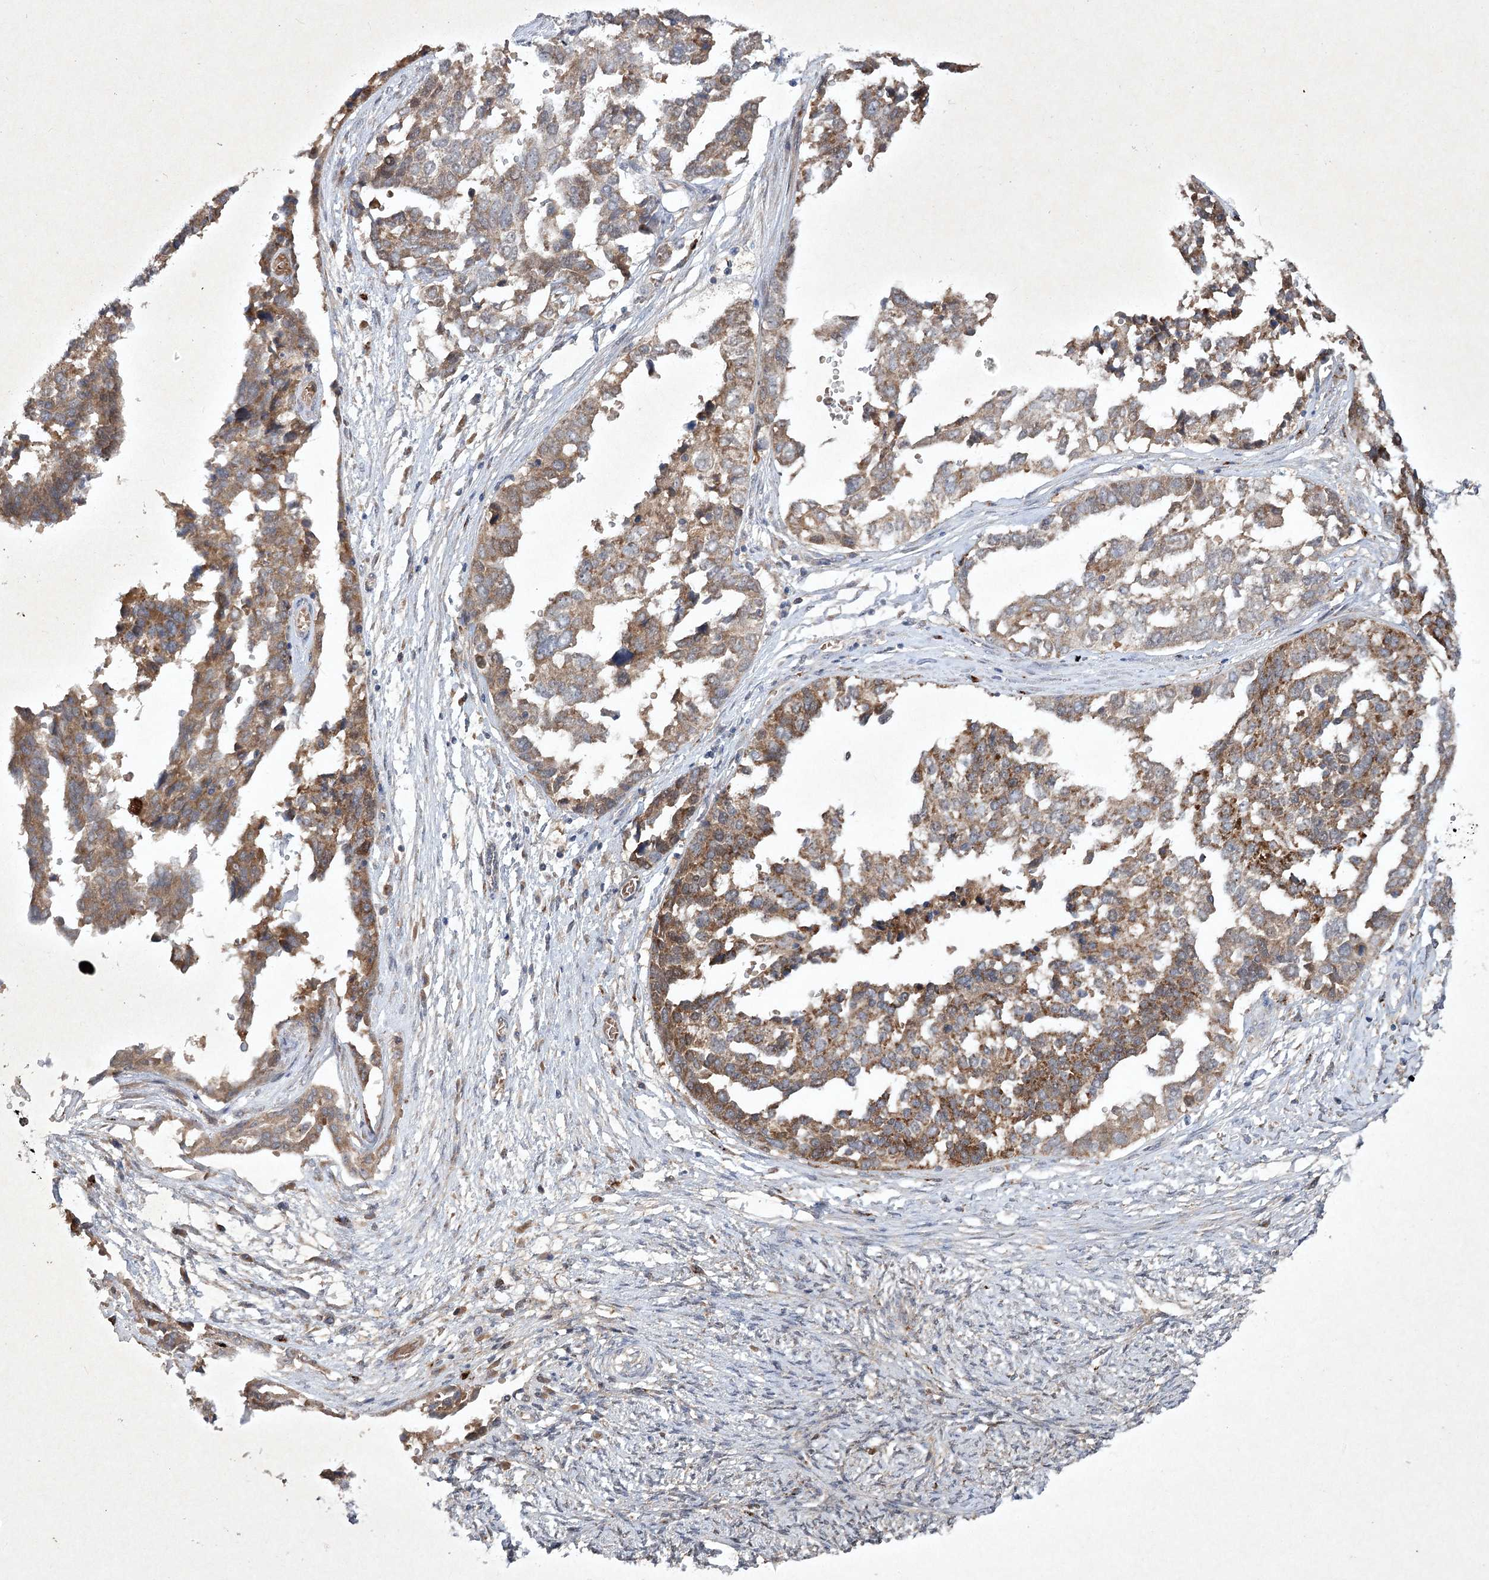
{"staining": {"intensity": "moderate", "quantity": ">75%", "location": "cytoplasmic/membranous"}, "tissue": "ovarian cancer", "cell_type": "Tumor cells", "image_type": "cancer", "snomed": [{"axis": "morphology", "description": "Cystadenocarcinoma, serous, NOS"}, {"axis": "topography", "description": "Ovary"}], "caption": "This histopathology image reveals serous cystadenocarcinoma (ovarian) stained with immunohistochemistry (IHC) to label a protein in brown. The cytoplasmic/membranous of tumor cells show moderate positivity for the protein. Nuclei are counter-stained blue.", "gene": "PYROXD2", "patient": {"sex": "female", "age": 44}}